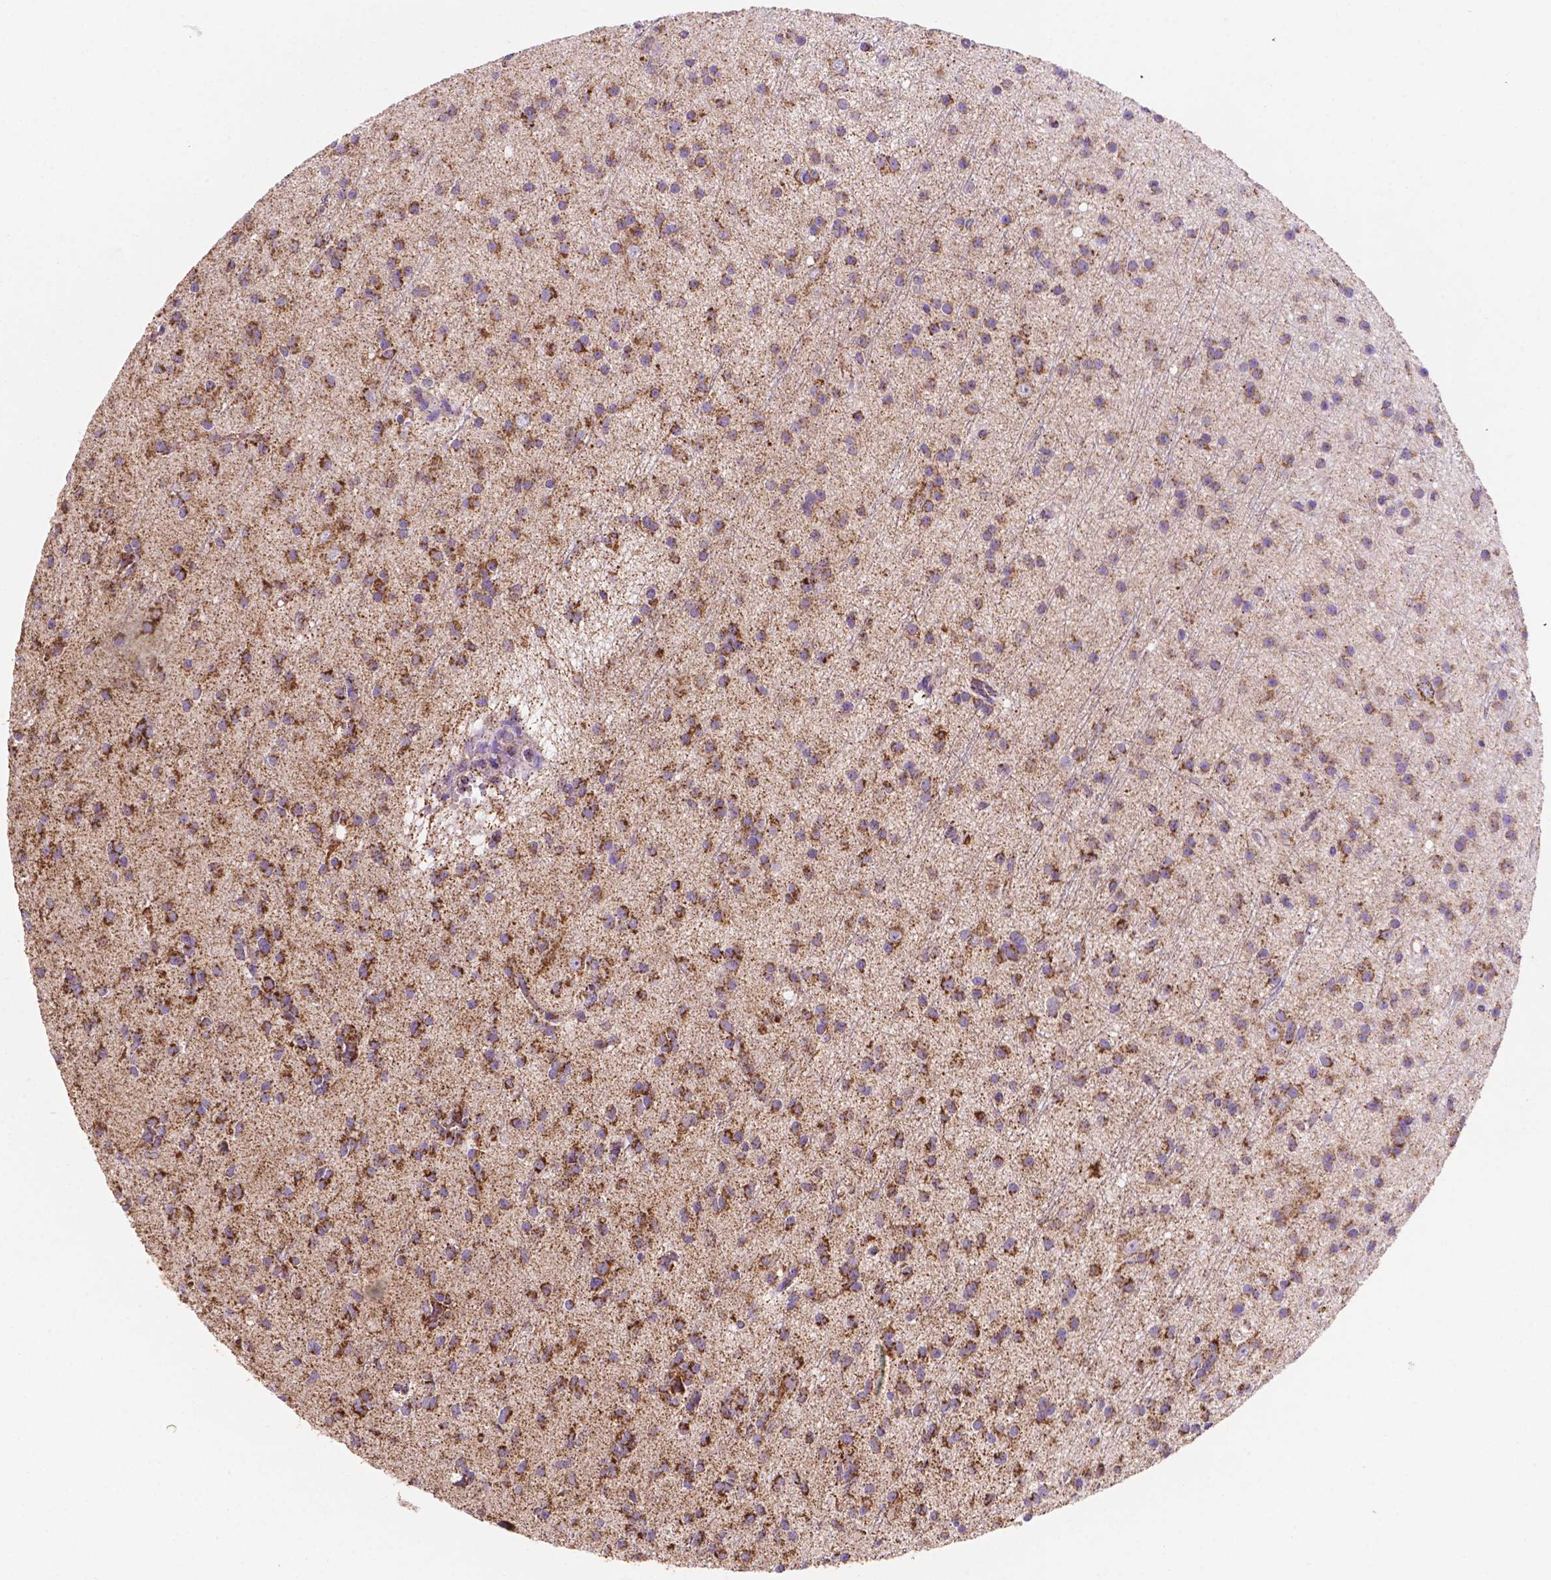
{"staining": {"intensity": "strong", "quantity": "25%-75%", "location": "cytoplasmic/membranous"}, "tissue": "glioma", "cell_type": "Tumor cells", "image_type": "cancer", "snomed": [{"axis": "morphology", "description": "Glioma, malignant, Low grade"}, {"axis": "topography", "description": "Brain"}], "caption": "IHC (DAB) staining of human malignant low-grade glioma demonstrates strong cytoplasmic/membranous protein positivity in approximately 25%-75% of tumor cells.", "gene": "HSPD1", "patient": {"sex": "male", "age": 27}}